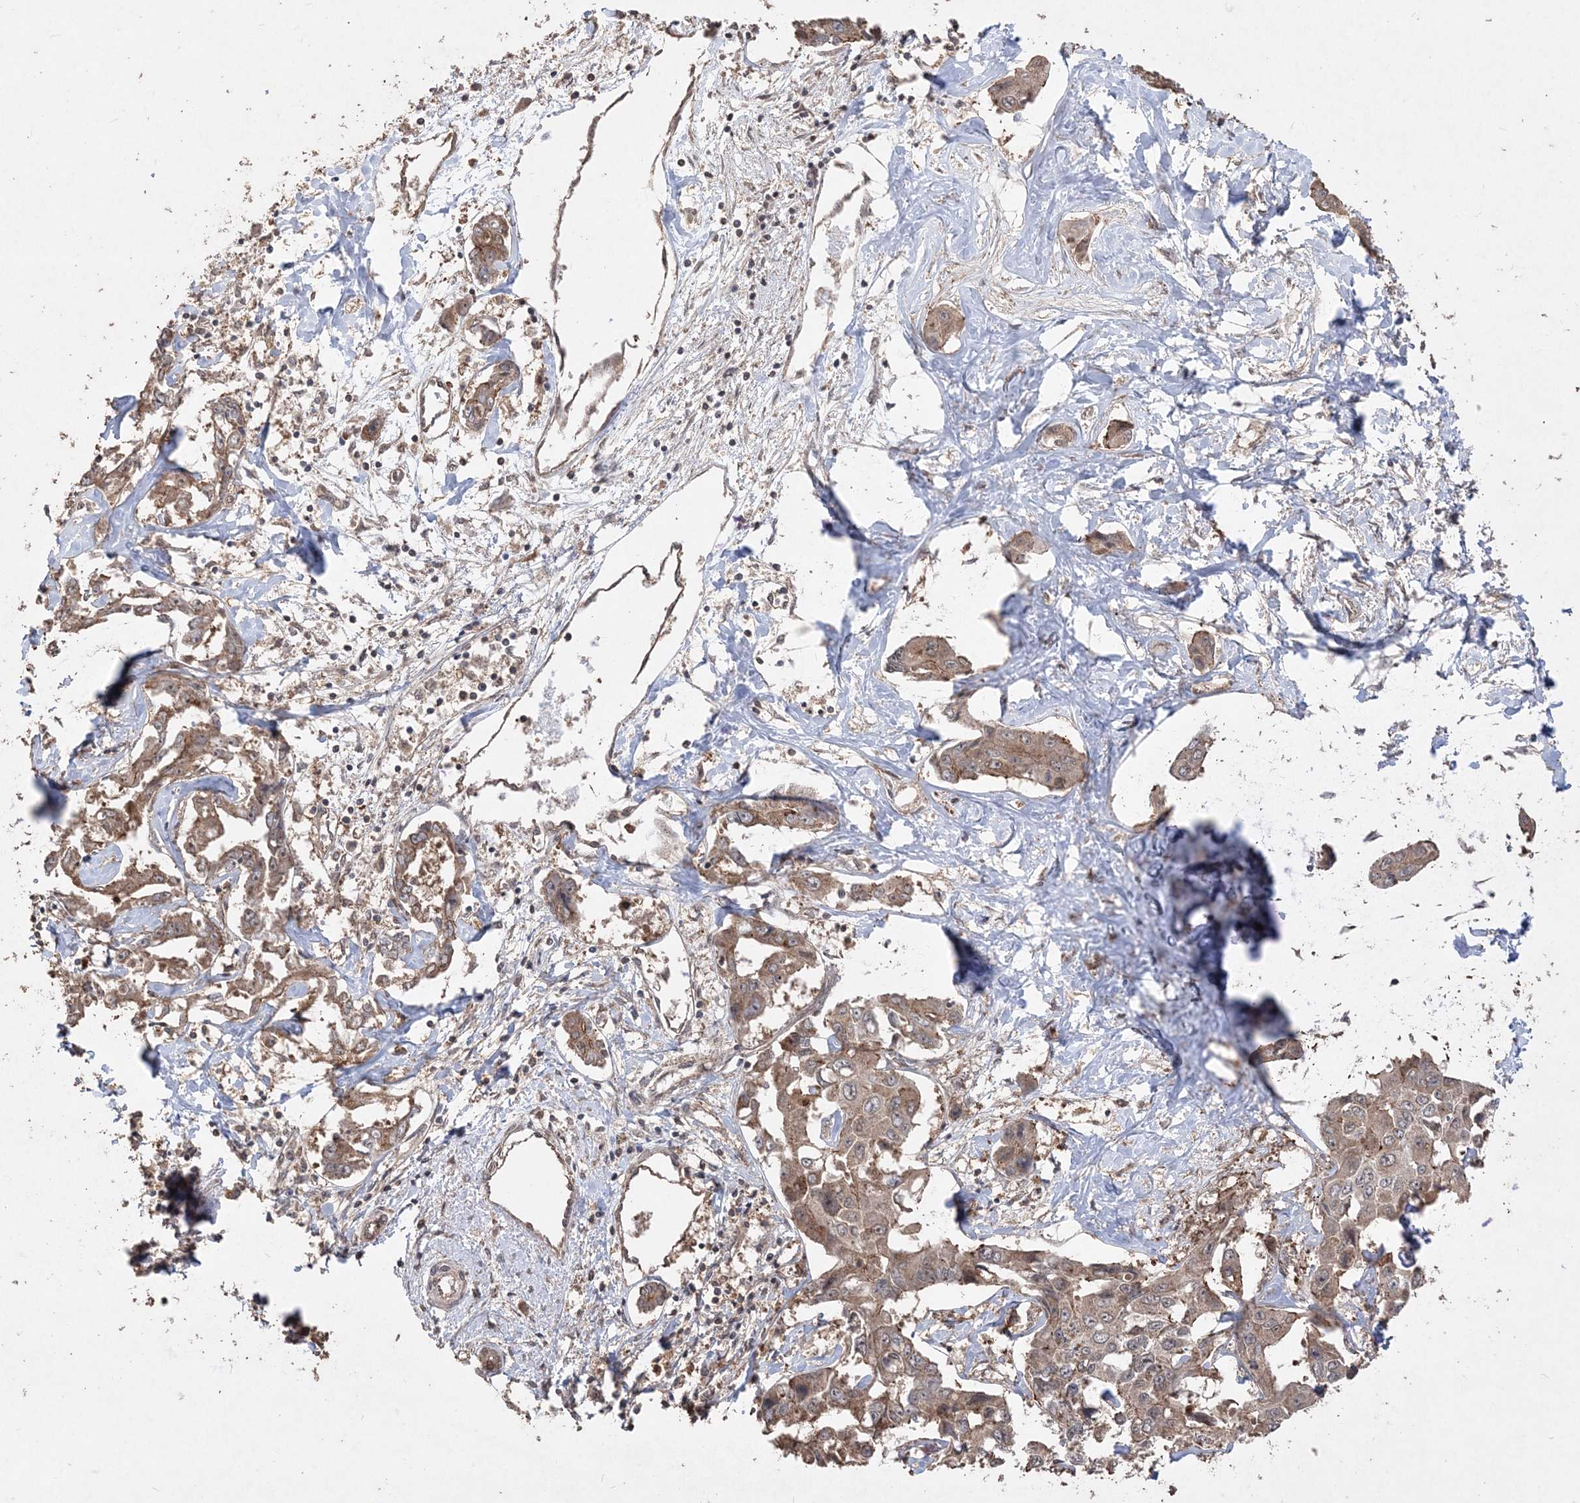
{"staining": {"intensity": "moderate", "quantity": ">75%", "location": "cytoplasmic/membranous"}, "tissue": "liver cancer", "cell_type": "Tumor cells", "image_type": "cancer", "snomed": [{"axis": "morphology", "description": "Cholangiocarcinoma"}, {"axis": "topography", "description": "Liver"}], "caption": "DAB immunohistochemical staining of human liver cancer displays moderate cytoplasmic/membranous protein expression in about >75% of tumor cells.", "gene": "EHHADH", "patient": {"sex": "male", "age": 59}}